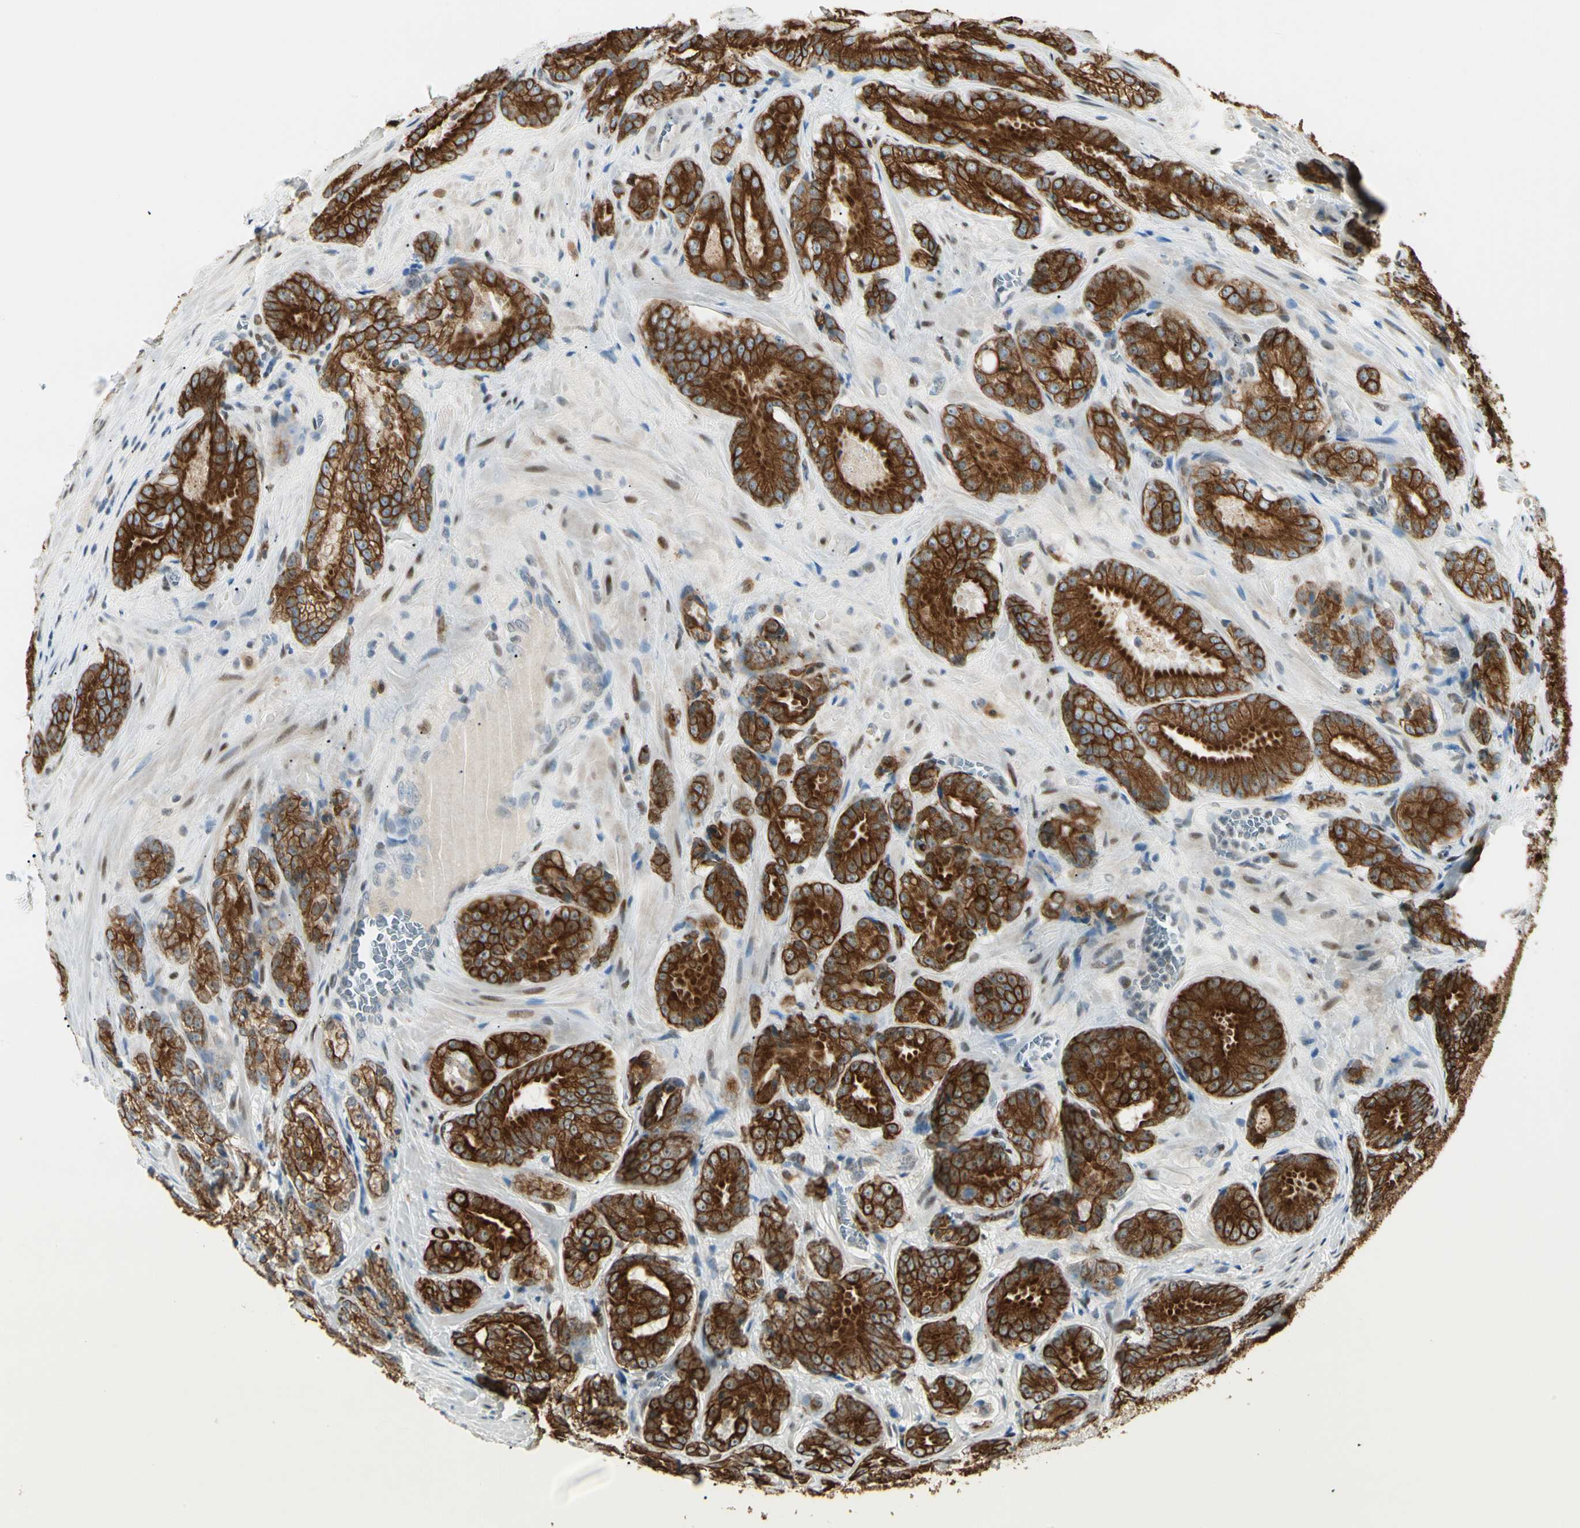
{"staining": {"intensity": "strong", "quantity": ">75%", "location": "cytoplasmic/membranous"}, "tissue": "prostate cancer", "cell_type": "Tumor cells", "image_type": "cancer", "snomed": [{"axis": "morphology", "description": "Adenocarcinoma, High grade"}, {"axis": "topography", "description": "Prostate"}], "caption": "Immunohistochemistry (IHC) staining of high-grade adenocarcinoma (prostate), which demonstrates high levels of strong cytoplasmic/membranous positivity in approximately >75% of tumor cells indicating strong cytoplasmic/membranous protein staining. The staining was performed using DAB (brown) for protein detection and nuclei were counterstained in hematoxylin (blue).", "gene": "ATXN1", "patient": {"sex": "male", "age": 64}}